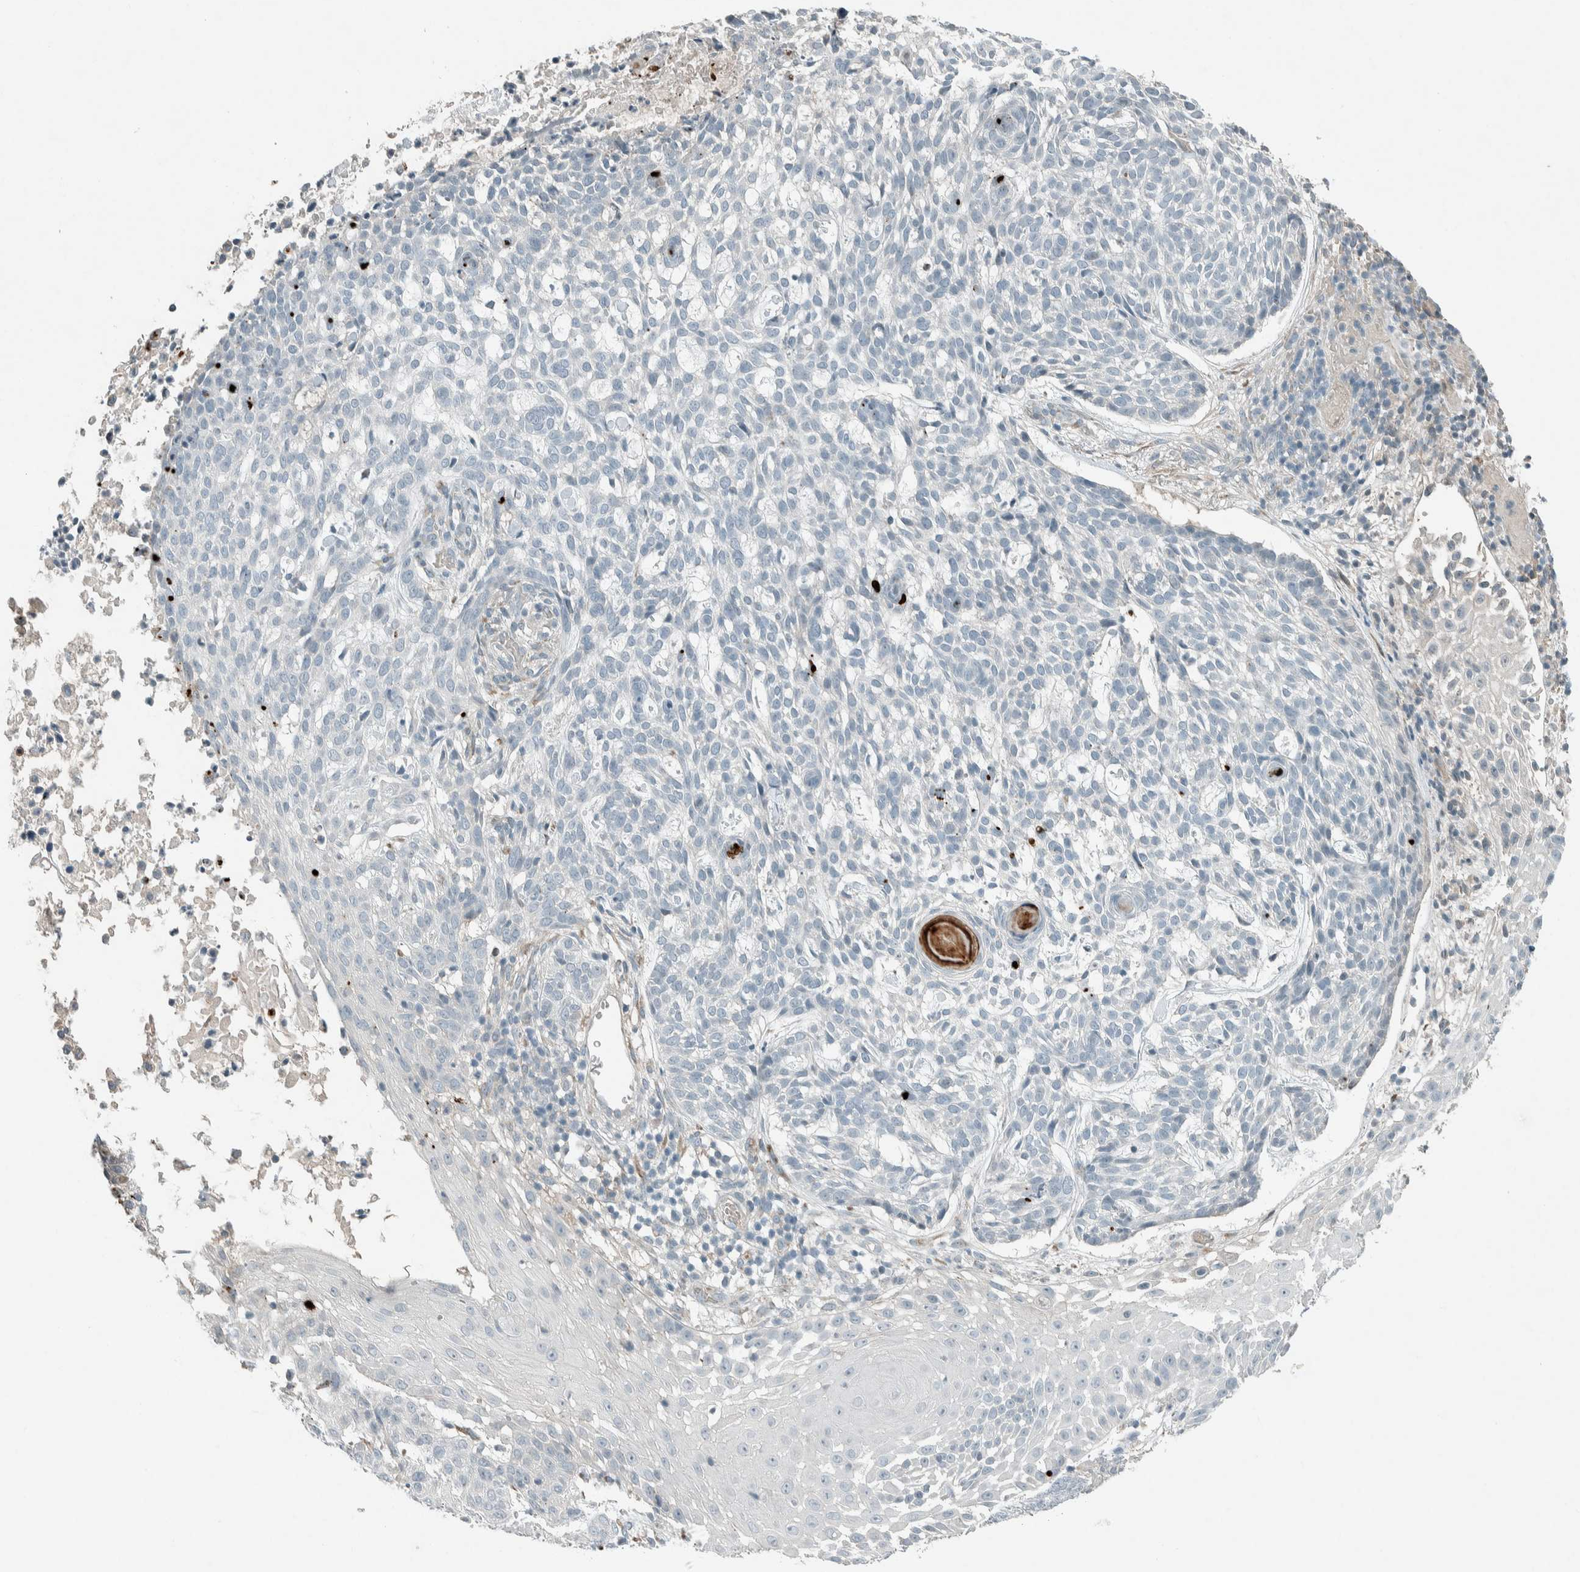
{"staining": {"intensity": "negative", "quantity": "none", "location": "none"}, "tissue": "skin cancer", "cell_type": "Tumor cells", "image_type": "cancer", "snomed": [{"axis": "morphology", "description": "Basal cell carcinoma"}, {"axis": "topography", "description": "Skin"}], "caption": "Tumor cells show no significant protein expression in skin basal cell carcinoma.", "gene": "CERCAM", "patient": {"sex": "female", "age": 64}}